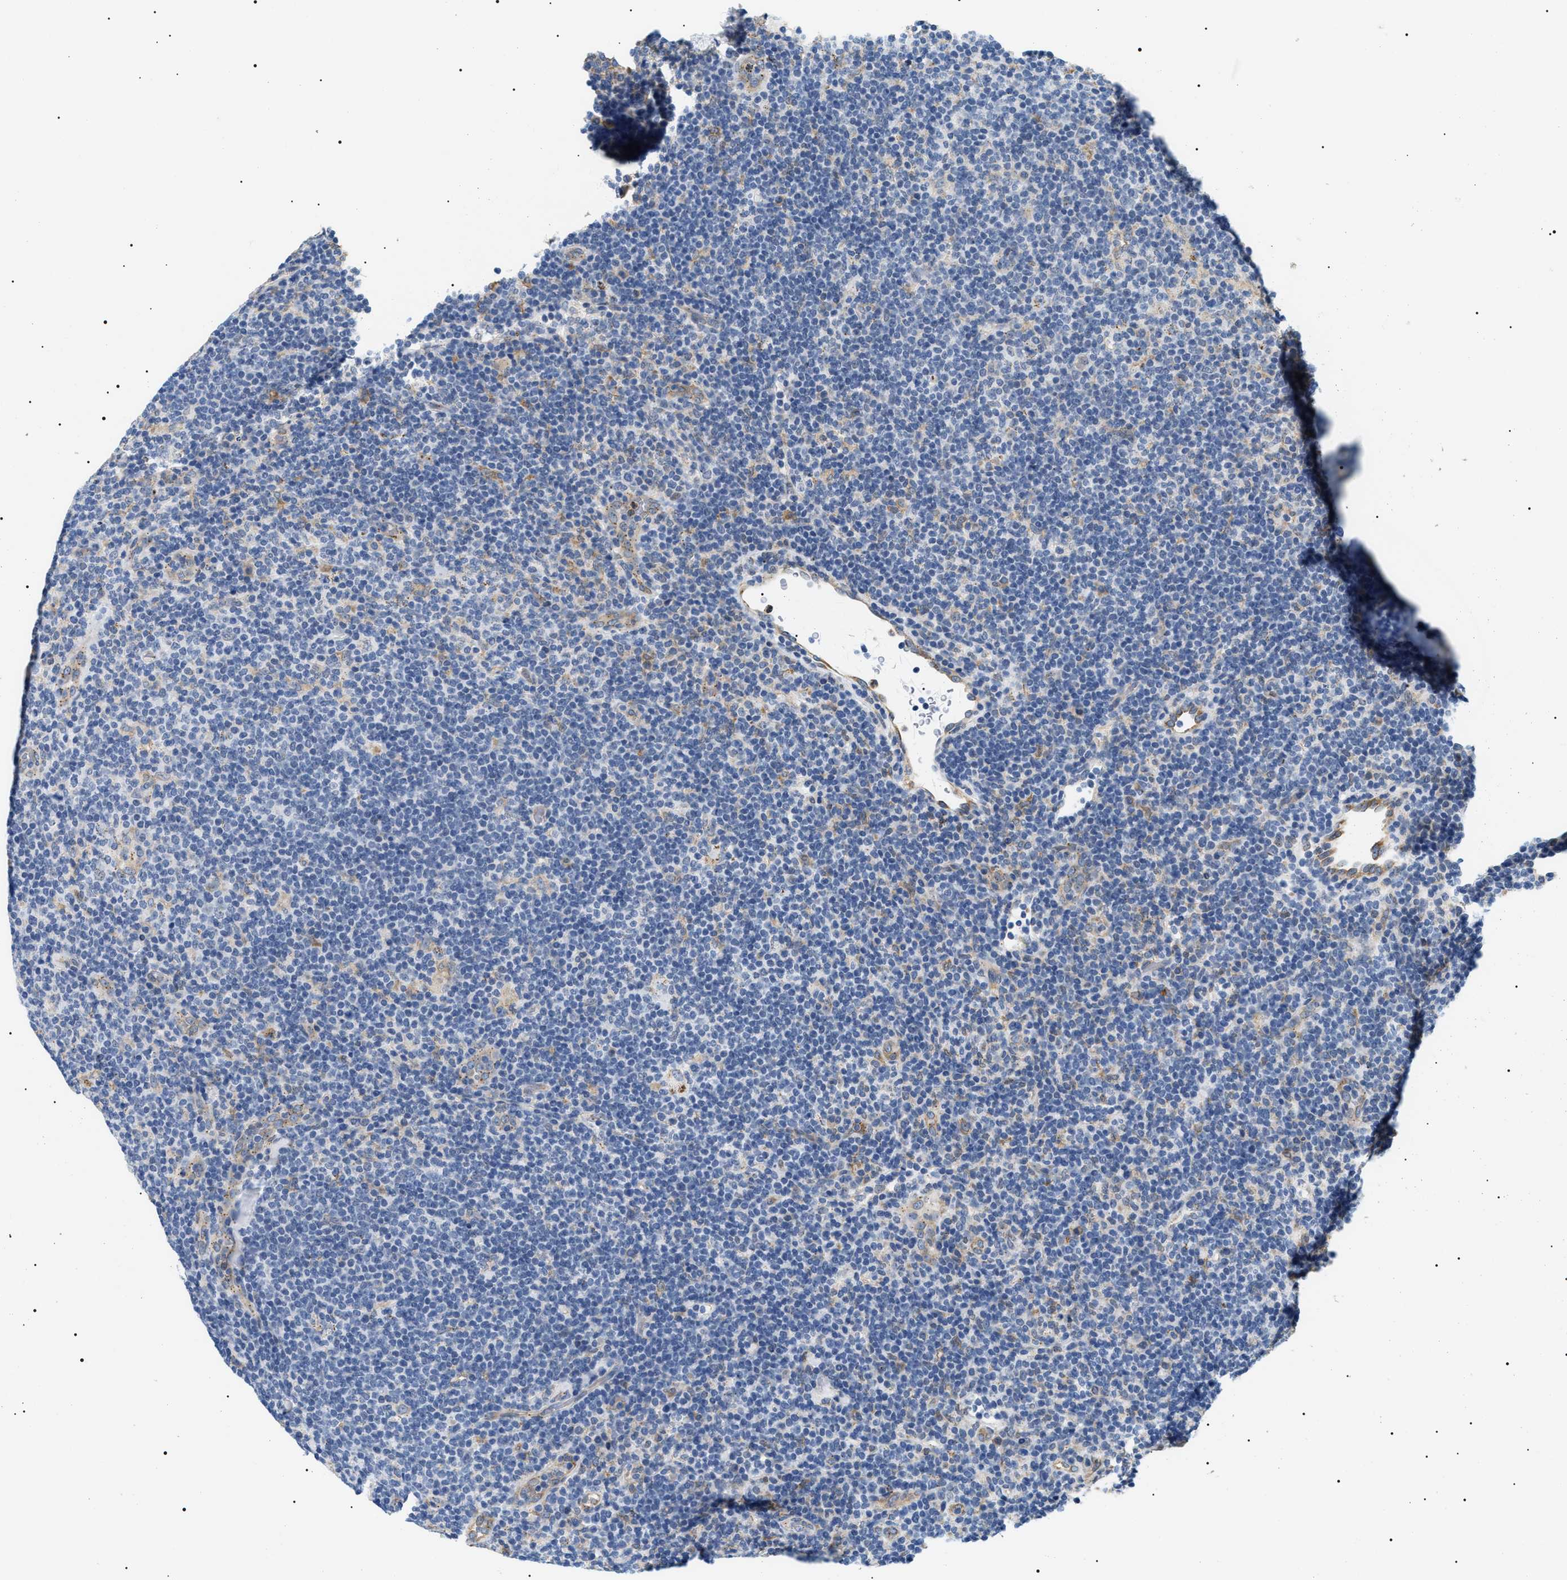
{"staining": {"intensity": "weak", "quantity": "<25%", "location": "cytoplasmic/membranous"}, "tissue": "lymphoma", "cell_type": "Tumor cells", "image_type": "cancer", "snomed": [{"axis": "morphology", "description": "Hodgkin's disease, NOS"}, {"axis": "topography", "description": "Lymph node"}], "caption": "Immunohistochemical staining of Hodgkin's disease demonstrates no significant positivity in tumor cells. (Stains: DAB (3,3'-diaminobenzidine) IHC with hematoxylin counter stain, Microscopy: brightfield microscopy at high magnification).", "gene": "HSD17B11", "patient": {"sex": "female", "age": 57}}